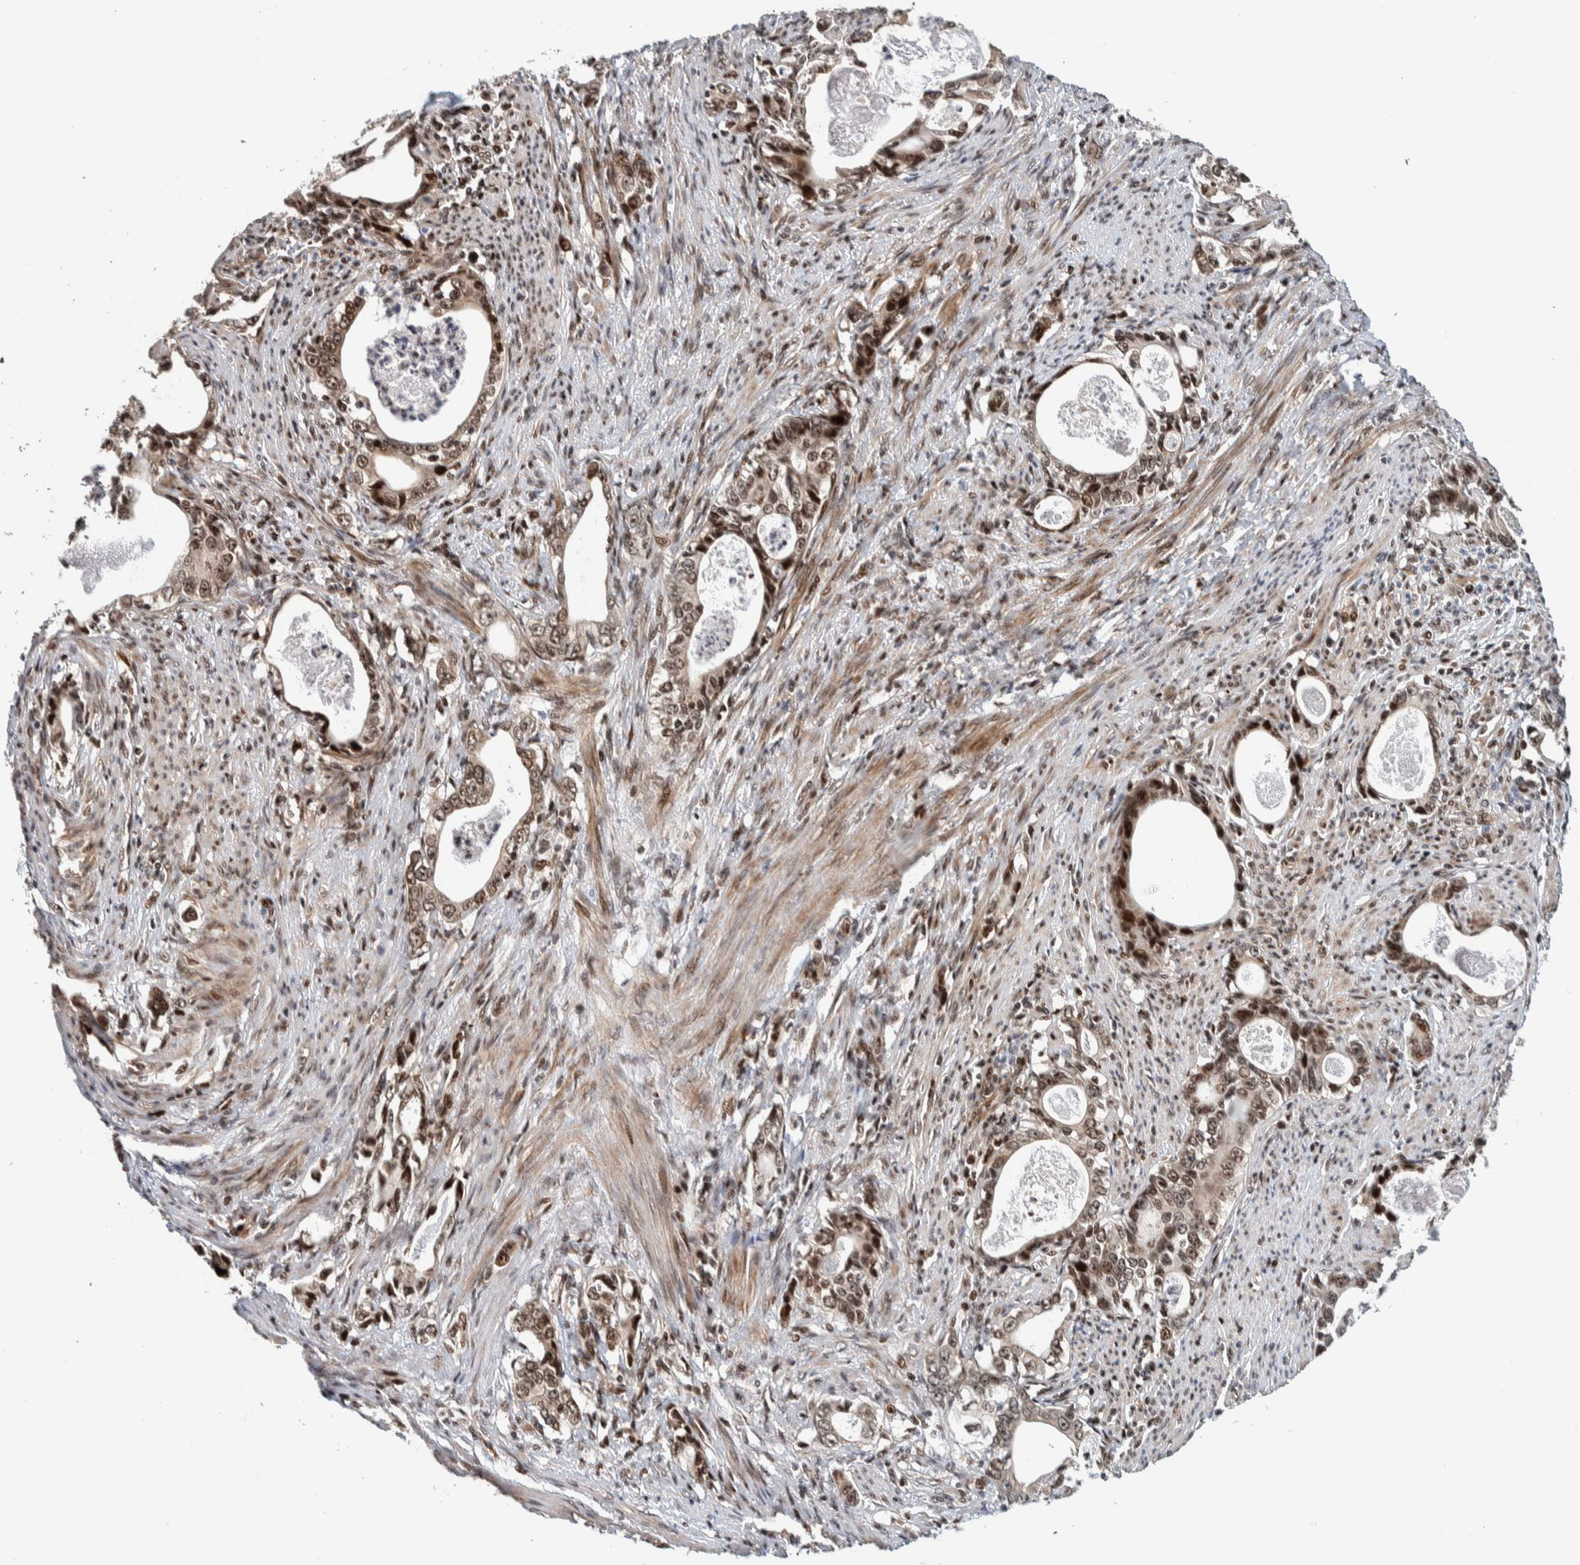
{"staining": {"intensity": "moderate", "quantity": ">75%", "location": "nuclear"}, "tissue": "stomach cancer", "cell_type": "Tumor cells", "image_type": "cancer", "snomed": [{"axis": "morphology", "description": "Adenocarcinoma, NOS"}, {"axis": "topography", "description": "Stomach, lower"}], "caption": "A histopathology image of stomach cancer (adenocarcinoma) stained for a protein exhibits moderate nuclear brown staining in tumor cells.", "gene": "CHD4", "patient": {"sex": "female", "age": 72}}